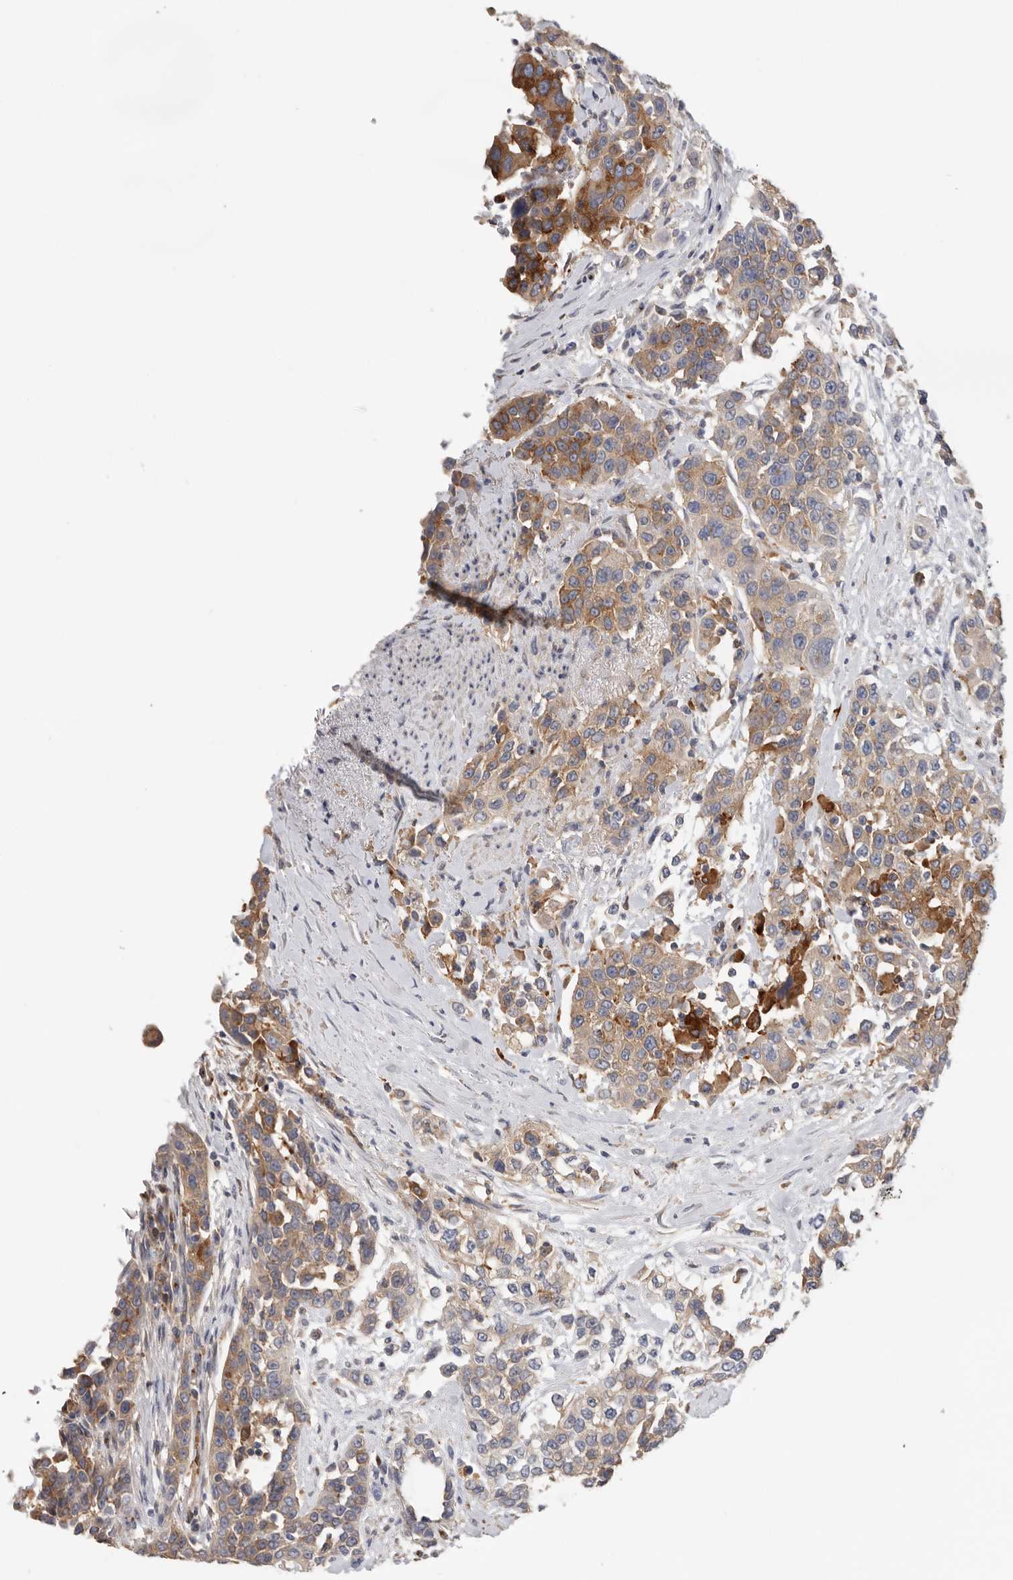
{"staining": {"intensity": "moderate", "quantity": ">75%", "location": "cytoplasmic/membranous"}, "tissue": "urothelial cancer", "cell_type": "Tumor cells", "image_type": "cancer", "snomed": [{"axis": "morphology", "description": "Urothelial carcinoma, High grade"}, {"axis": "topography", "description": "Urinary bladder"}], "caption": "Protein analysis of urothelial cancer tissue reveals moderate cytoplasmic/membranous expression in about >75% of tumor cells.", "gene": "TFRC", "patient": {"sex": "female", "age": 80}}